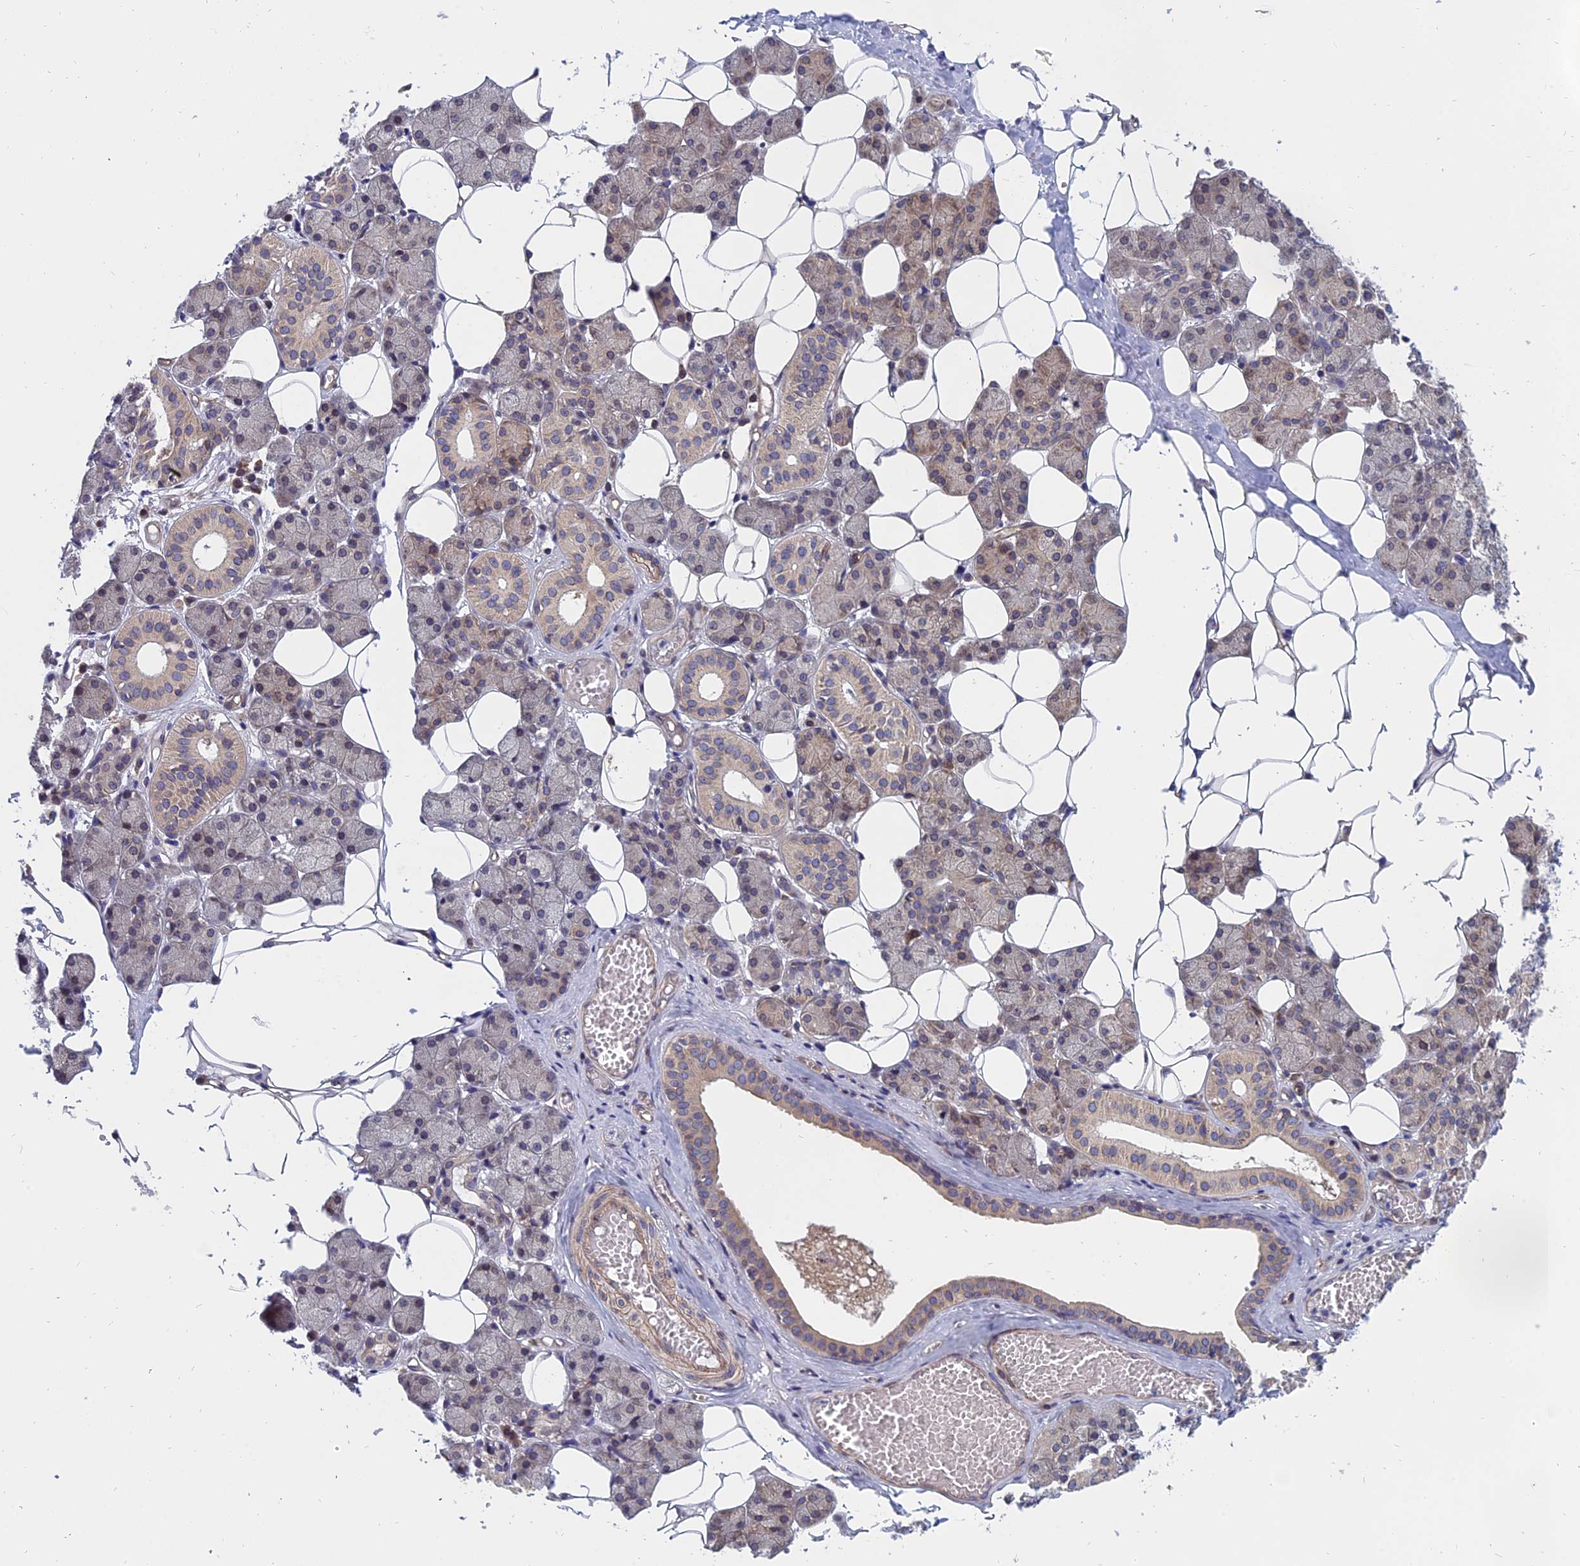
{"staining": {"intensity": "weak", "quantity": "25%-75%", "location": "cytoplasmic/membranous"}, "tissue": "salivary gland", "cell_type": "Glandular cells", "image_type": "normal", "snomed": [{"axis": "morphology", "description": "Normal tissue, NOS"}, {"axis": "topography", "description": "Salivary gland"}], "caption": "This histopathology image exhibits benign salivary gland stained with immunohistochemistry (IHC) to label a protein in brown. The cytoplasmic/membranous of glandular cells show weak positivity for the protein. Nuclei are counter-stained blue.", "gene": "NAA10", "patient": {"sex": "female", "age": 33}}